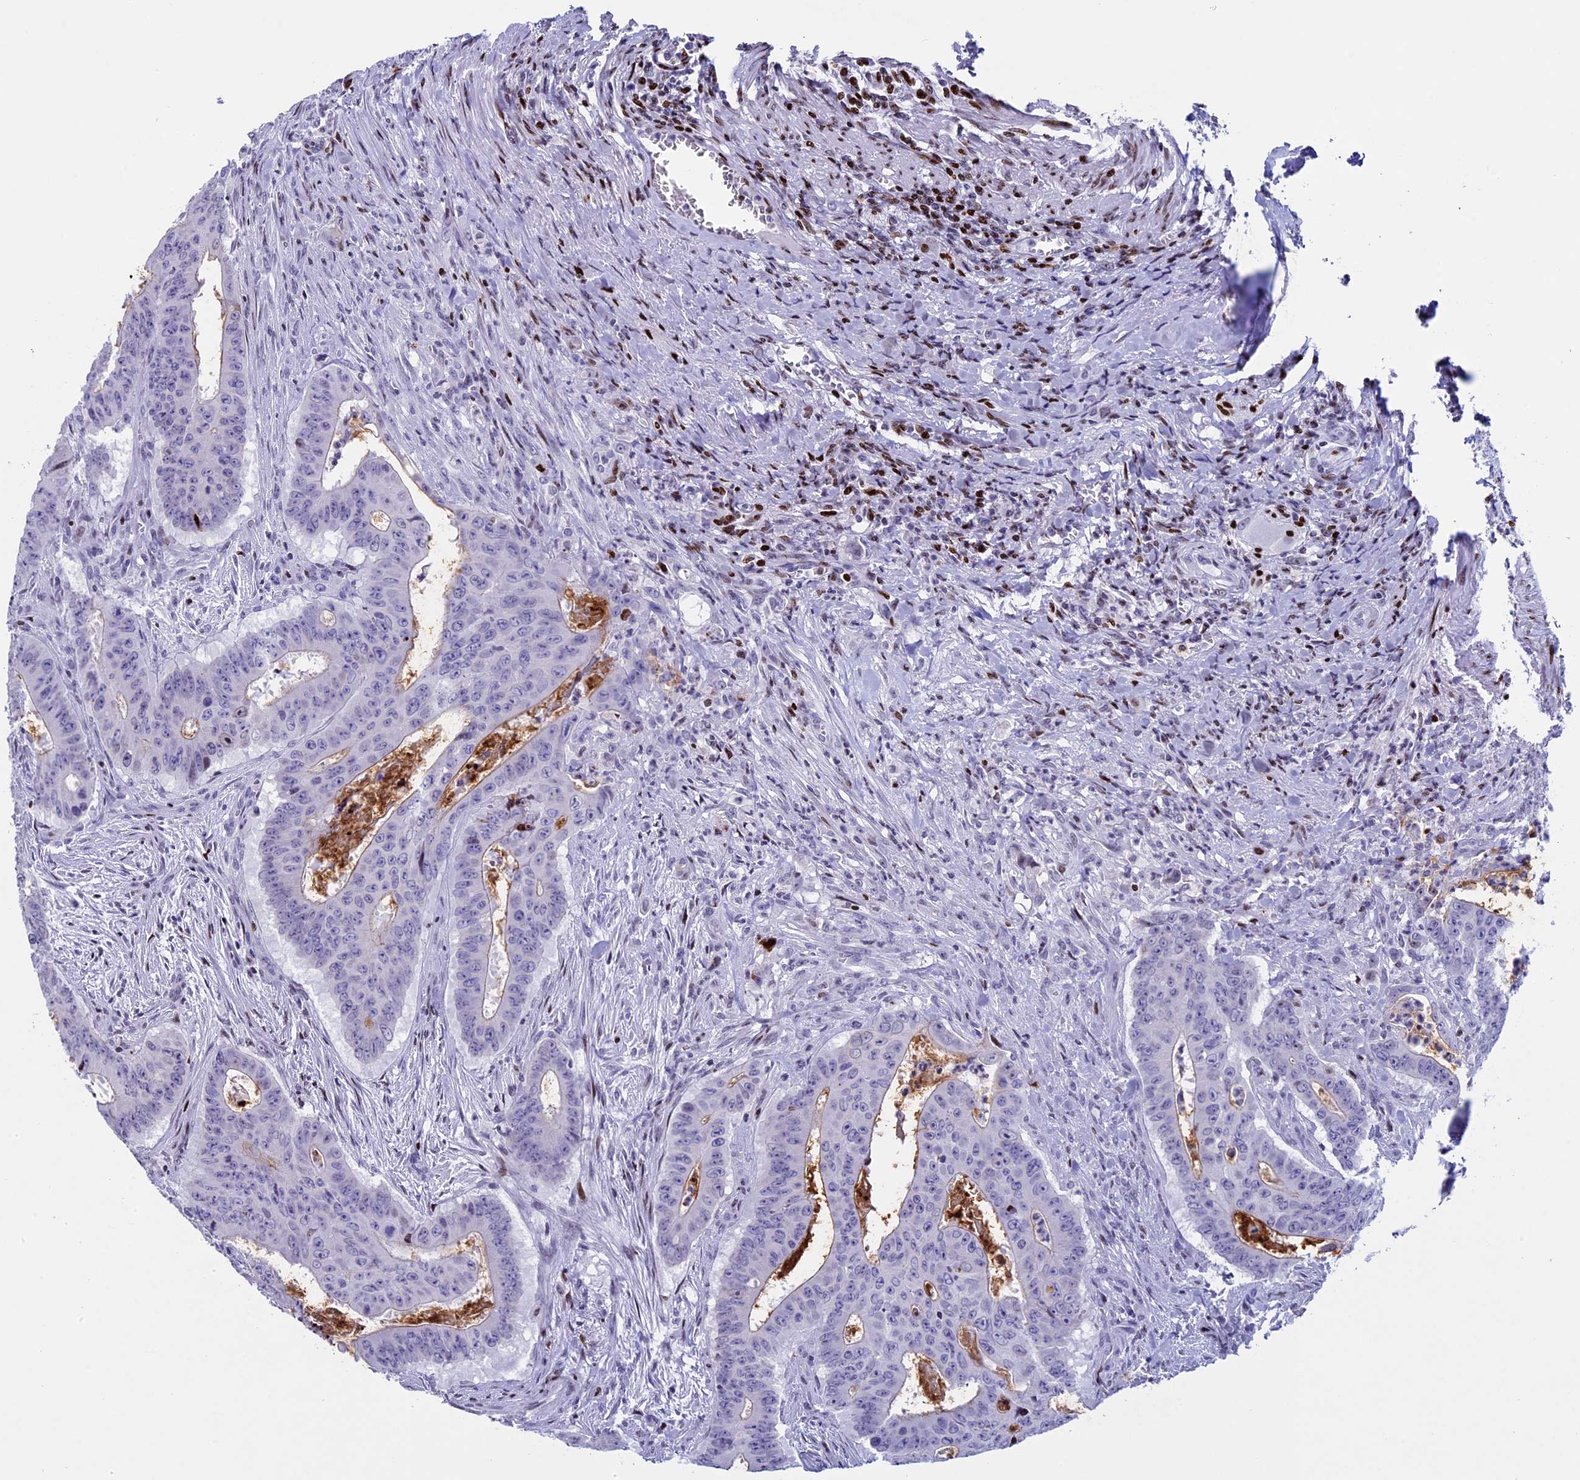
{"staining": {"intensity": "negative", "quantity": "none", "location": "none"}, "tissue": "colorectal cancer", "cell_type": "Tumor cells", "image_type": "cancer", "snomed": [{"axis": "morphology", "description": "Adenocarcinoma, NOS"}, {"axis": "topography", "description": "Rectum"}], "caption": "High power microscopy image of an IHC photomicrograph of adenocarcinoma (colorectal), revealing no significant expression in tumor cells.", "gene": "BTBD3", "patient": {"sex": "female", "age": 75}}